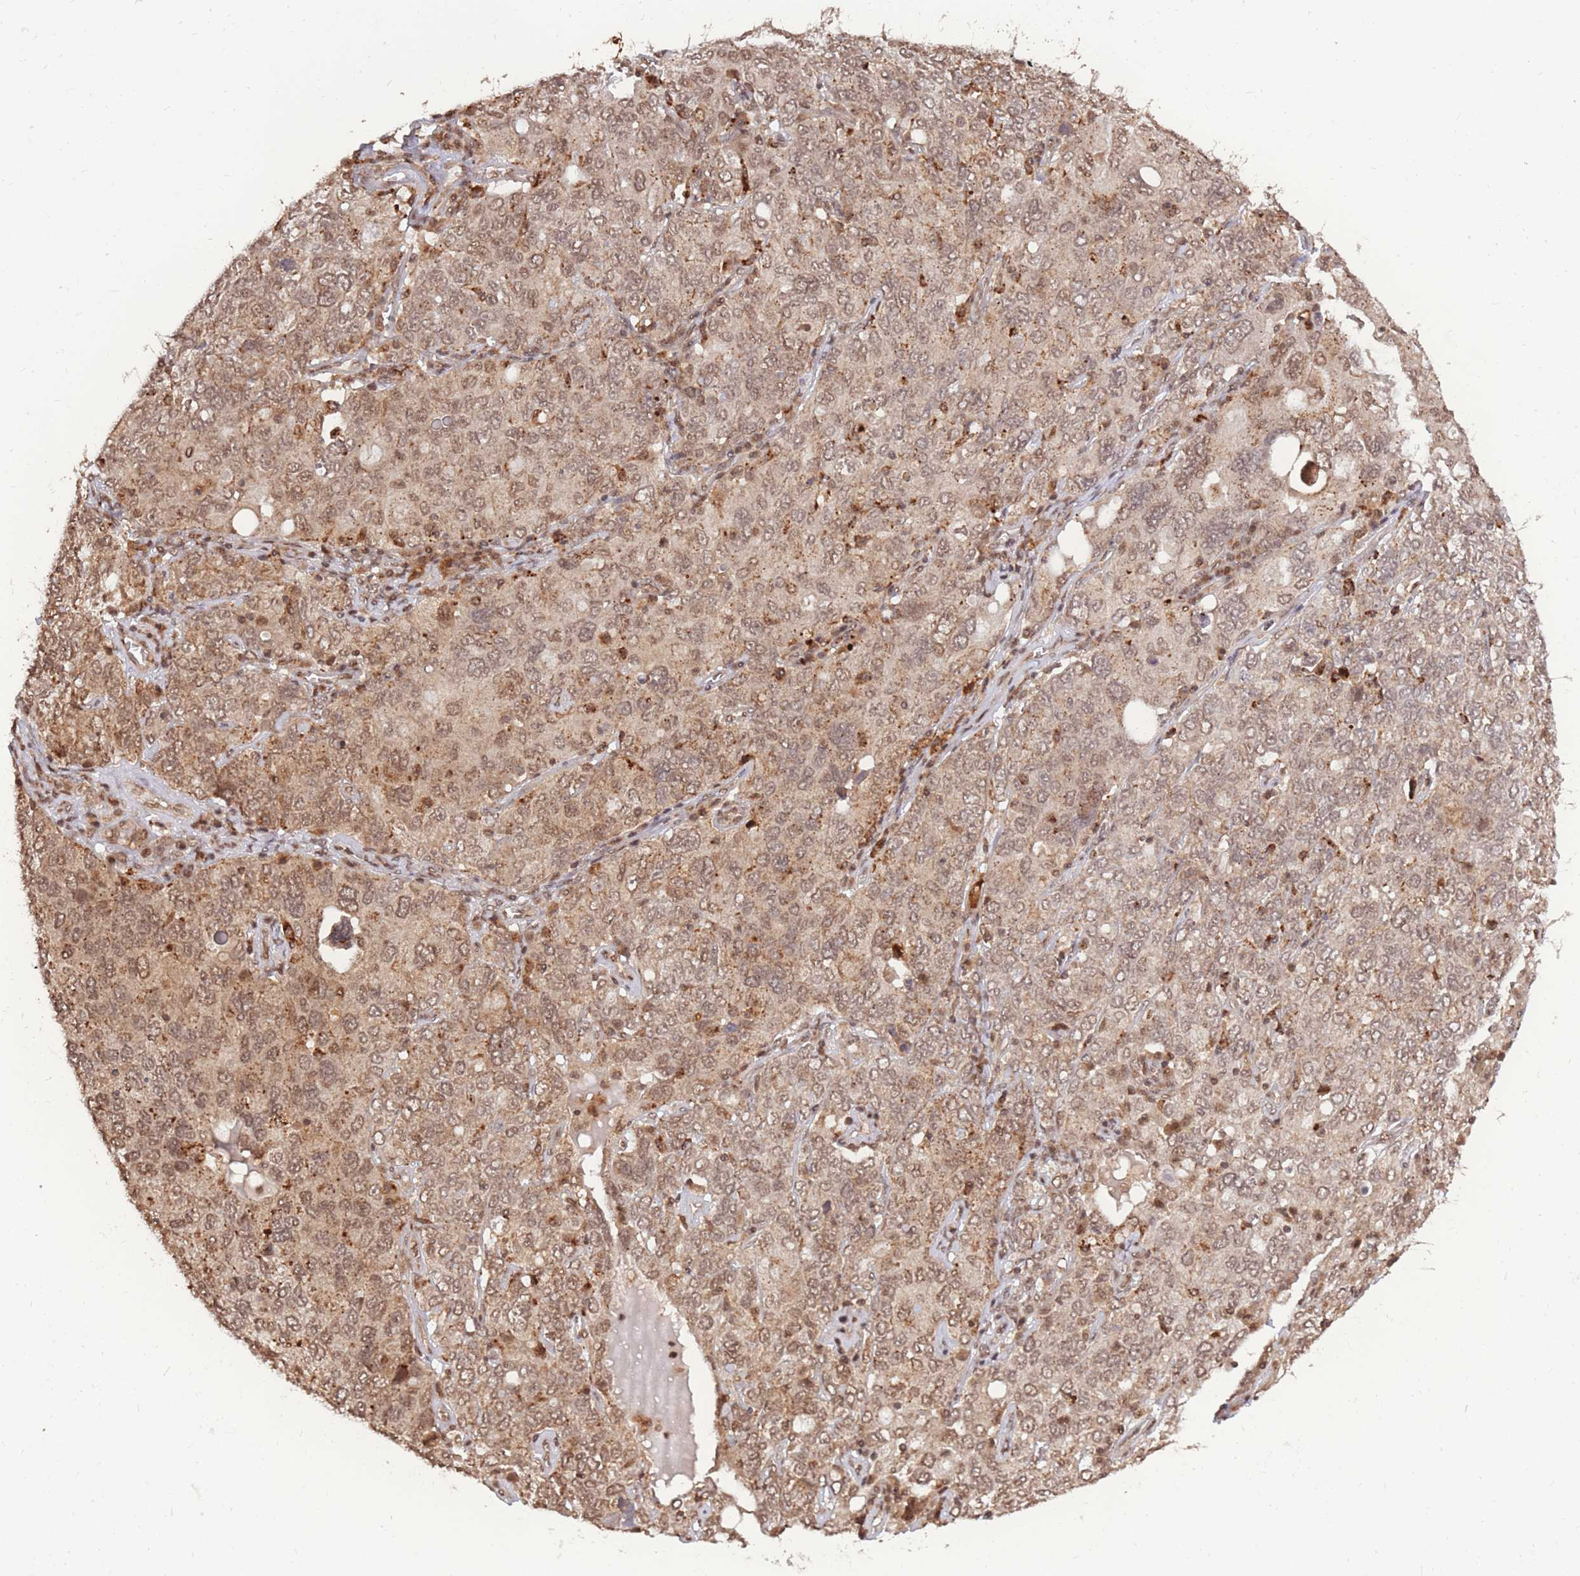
{"staining": {"intensity": "moderate", "quantity": "25%-75%", "location": "cytoplasmic/membranous,nuclear"}, "tissue": "ovarian cancer", "cell_type": "Tumor cells", "image_type": "cancer", "snomed": [{"axis": "morphology", "description": "Carcinoma, endometroid"}, {"axis": "topography", "description": "Ovary"}], "caption": "IHC of ovarian endometroid carcinoma exhibits medium levels of moderate cytoplasmic/membranous and nuclear staining in about 25%-75% of tumor cells. (DAB IHC, brown staining for protein, blue staining for nuclei).", "gene": "SRA1", "patient": {"sex": "female", "age": 62}}